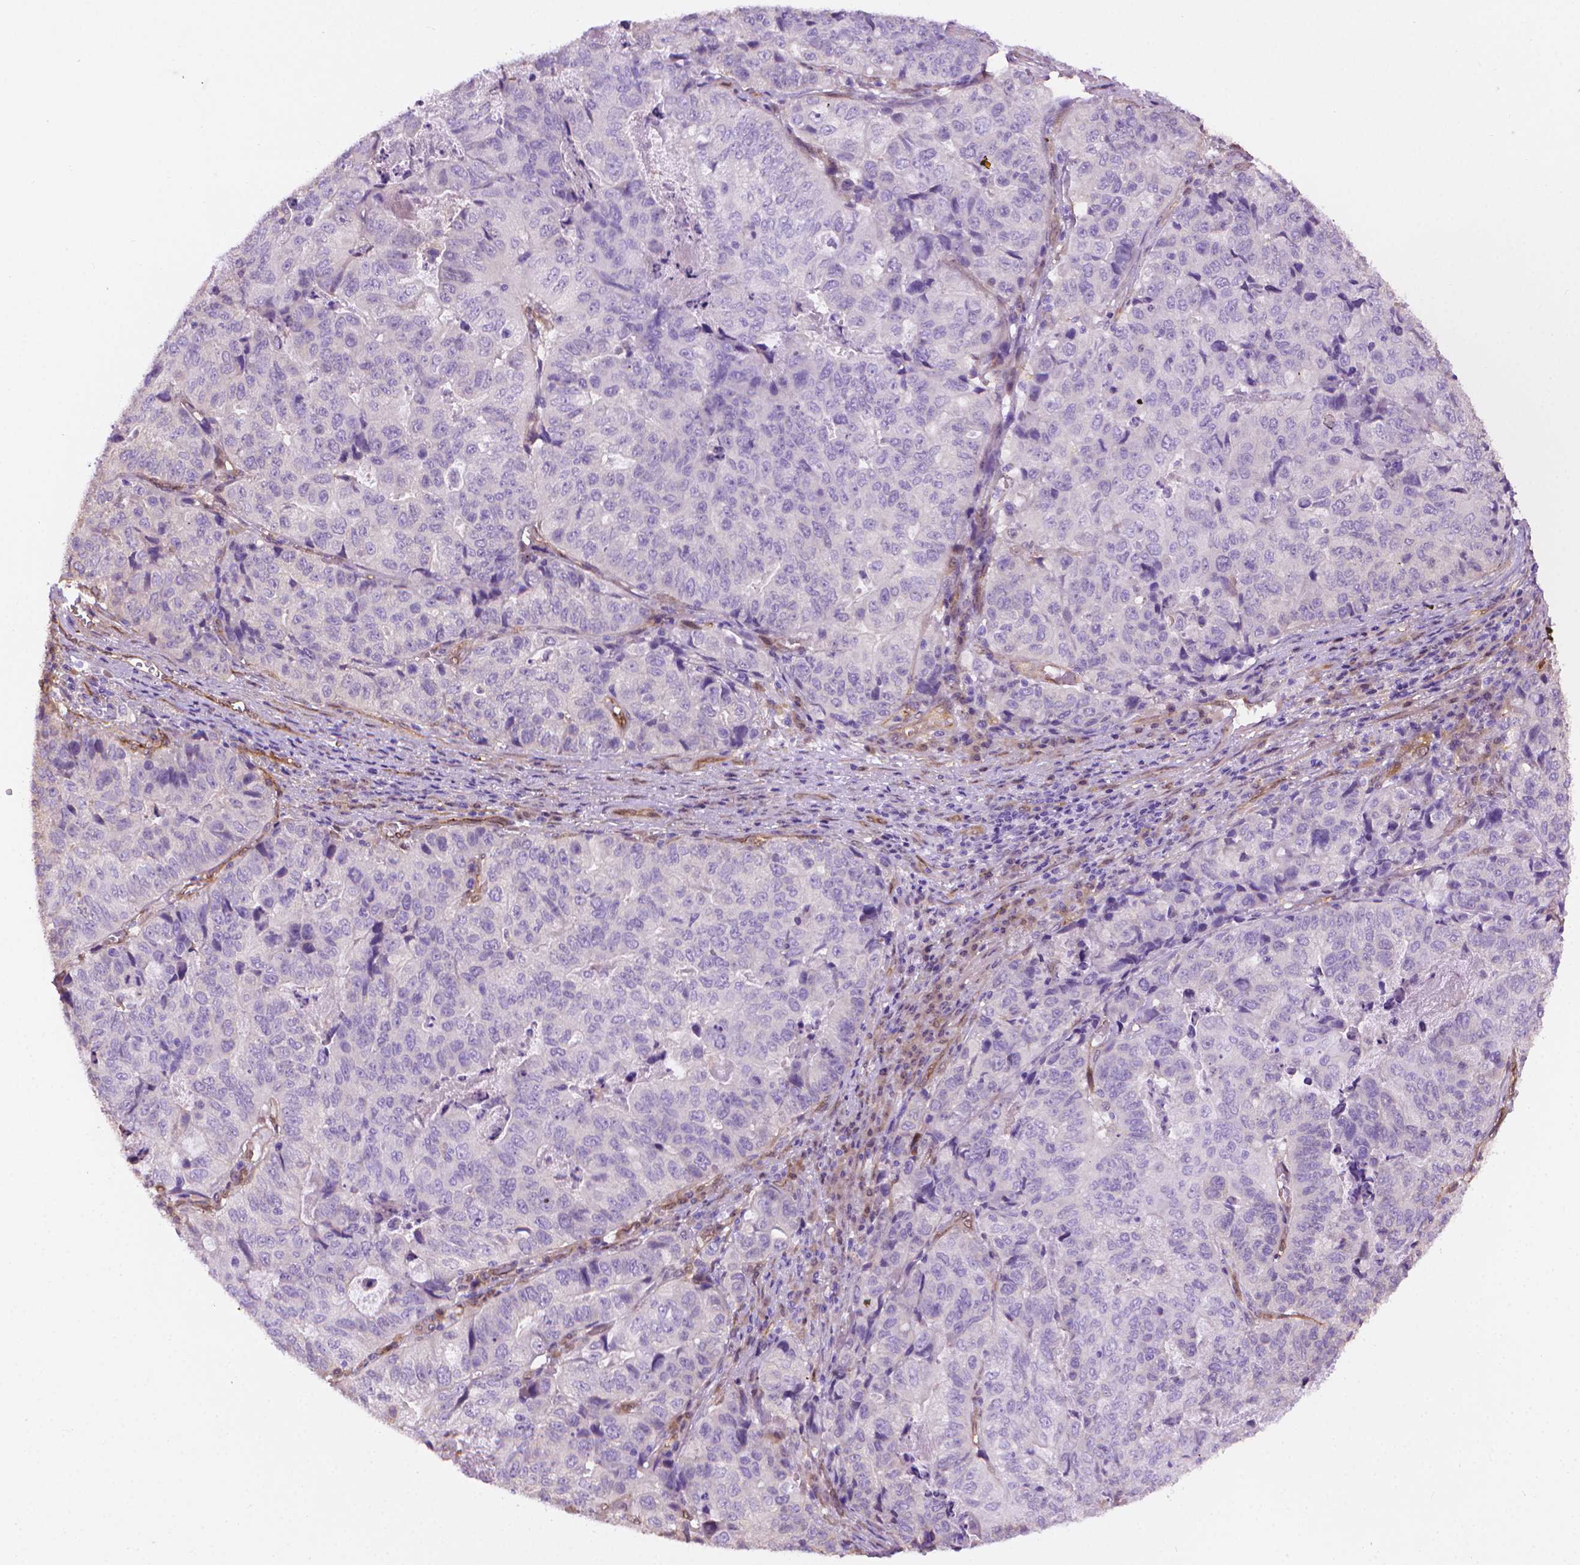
{"staining": {"intensity": "negative", "quantity": "none", "location": "none"}, "tissue": "stomach cancer", "cell_type": "Tumor cells", "image_type": "cancer", "snomed": [{"axis": "morphology", "description": "Adenocarcinoma, NOS"}, {"axis": "topography", "description": "Stomach, upper"}], "caption": "The micrograph reveals no staining of tumor cells in stomach cancer. (Brightfield microscopy of DAB immunohistochemistry (IHC) at high magnification).", "gene": "CLIC4", "patient": {"sex": "female", "age": 67}}